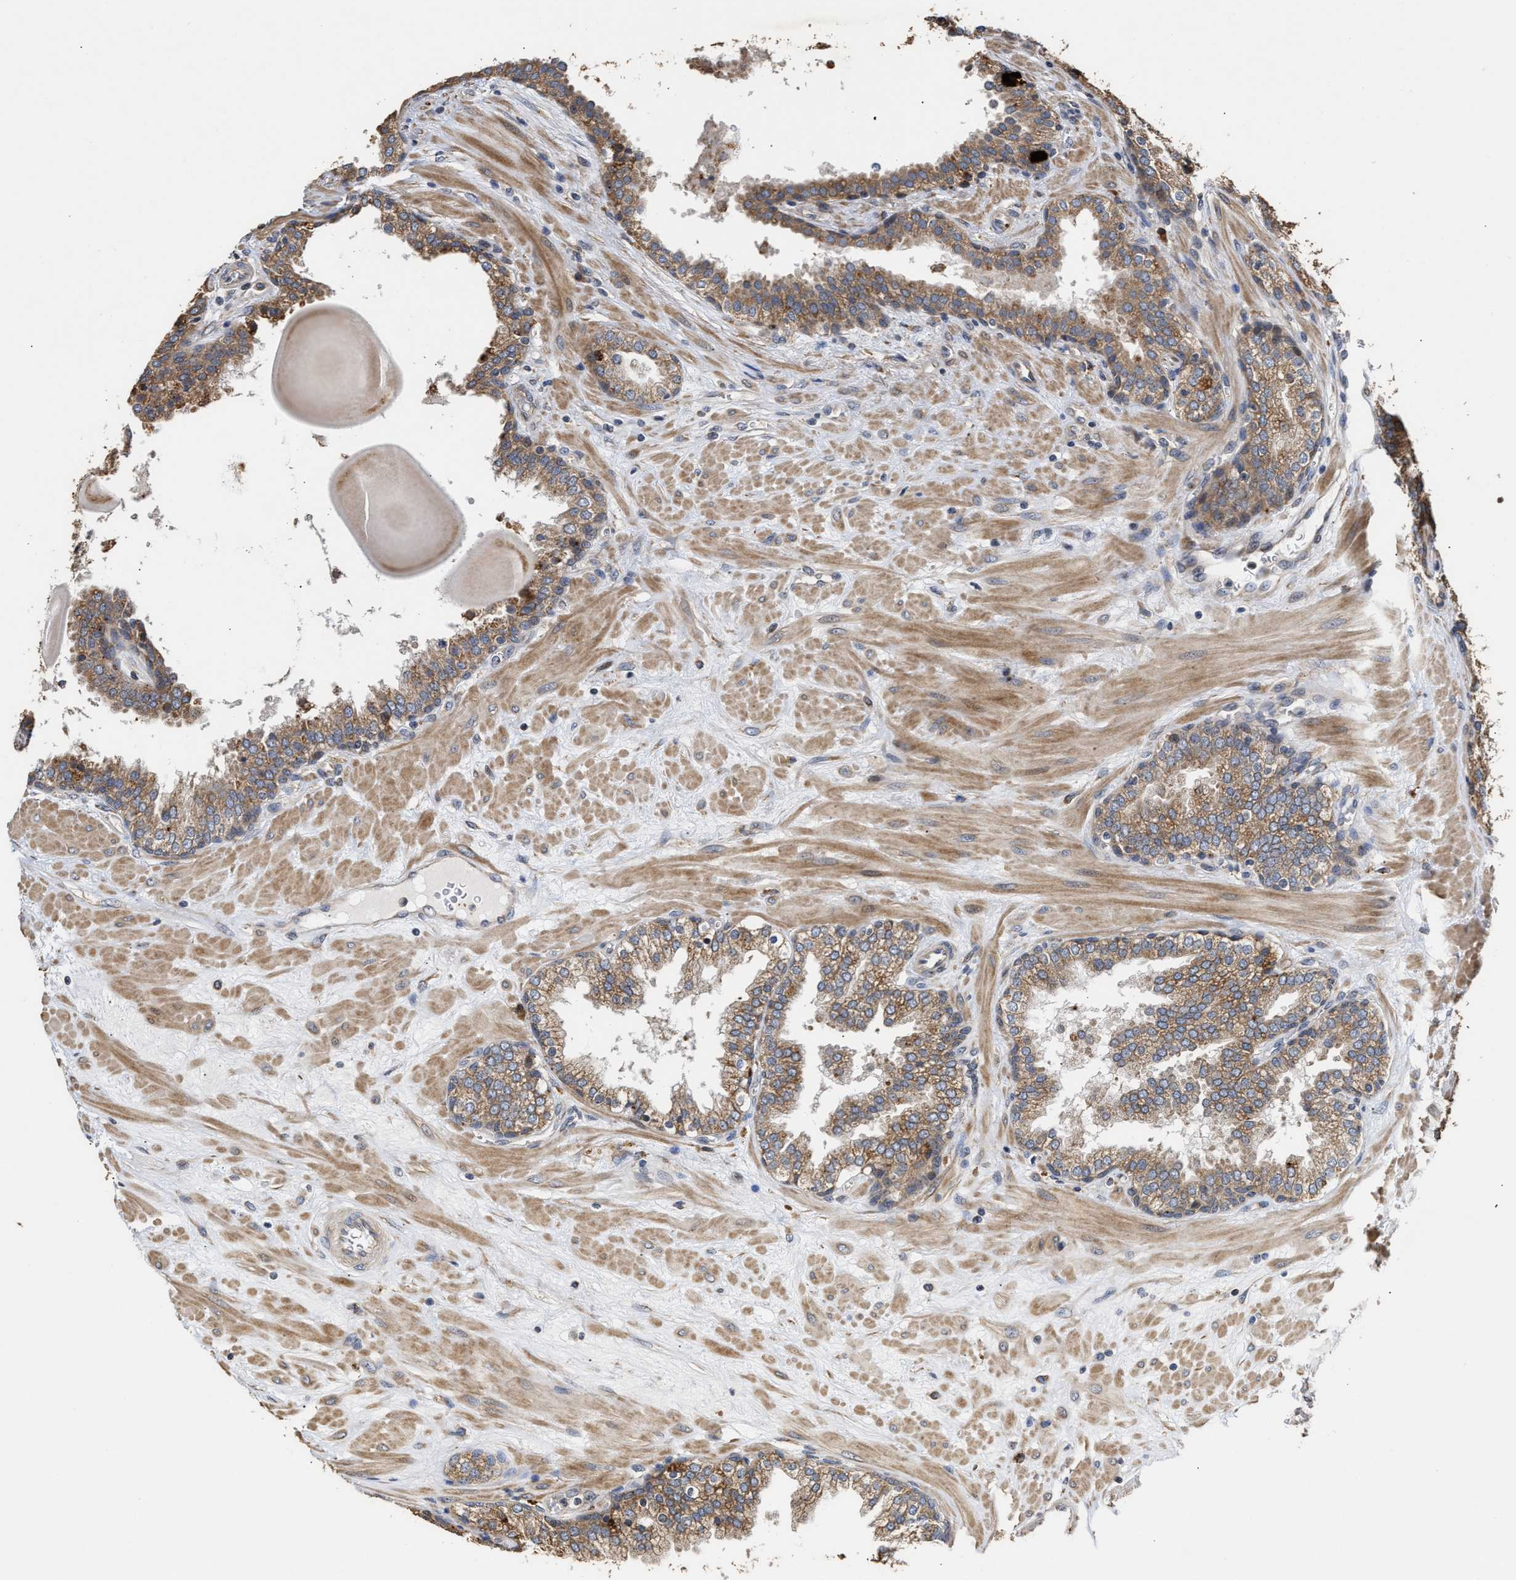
{"staining": {"intensity": "moderate", "quantity": ">75%", "location": "cytoplasmic/membranous"}, "tissue": "prostate", "cell_type": "Glandular cells", "image_type": "normal", "snomed": [{"axis": "morphology", "description": "Normal tissue, NOS"}, {"axis": "topography", "description": "Prostate"}], "caption": "Immunohistochemical staining of benign prostate displays moderate cytoplasmic/membranous protein staining in about >75% of glandular cells.", "gene": "GOSR1", "patient": {"sex": "male", "age": 51}}